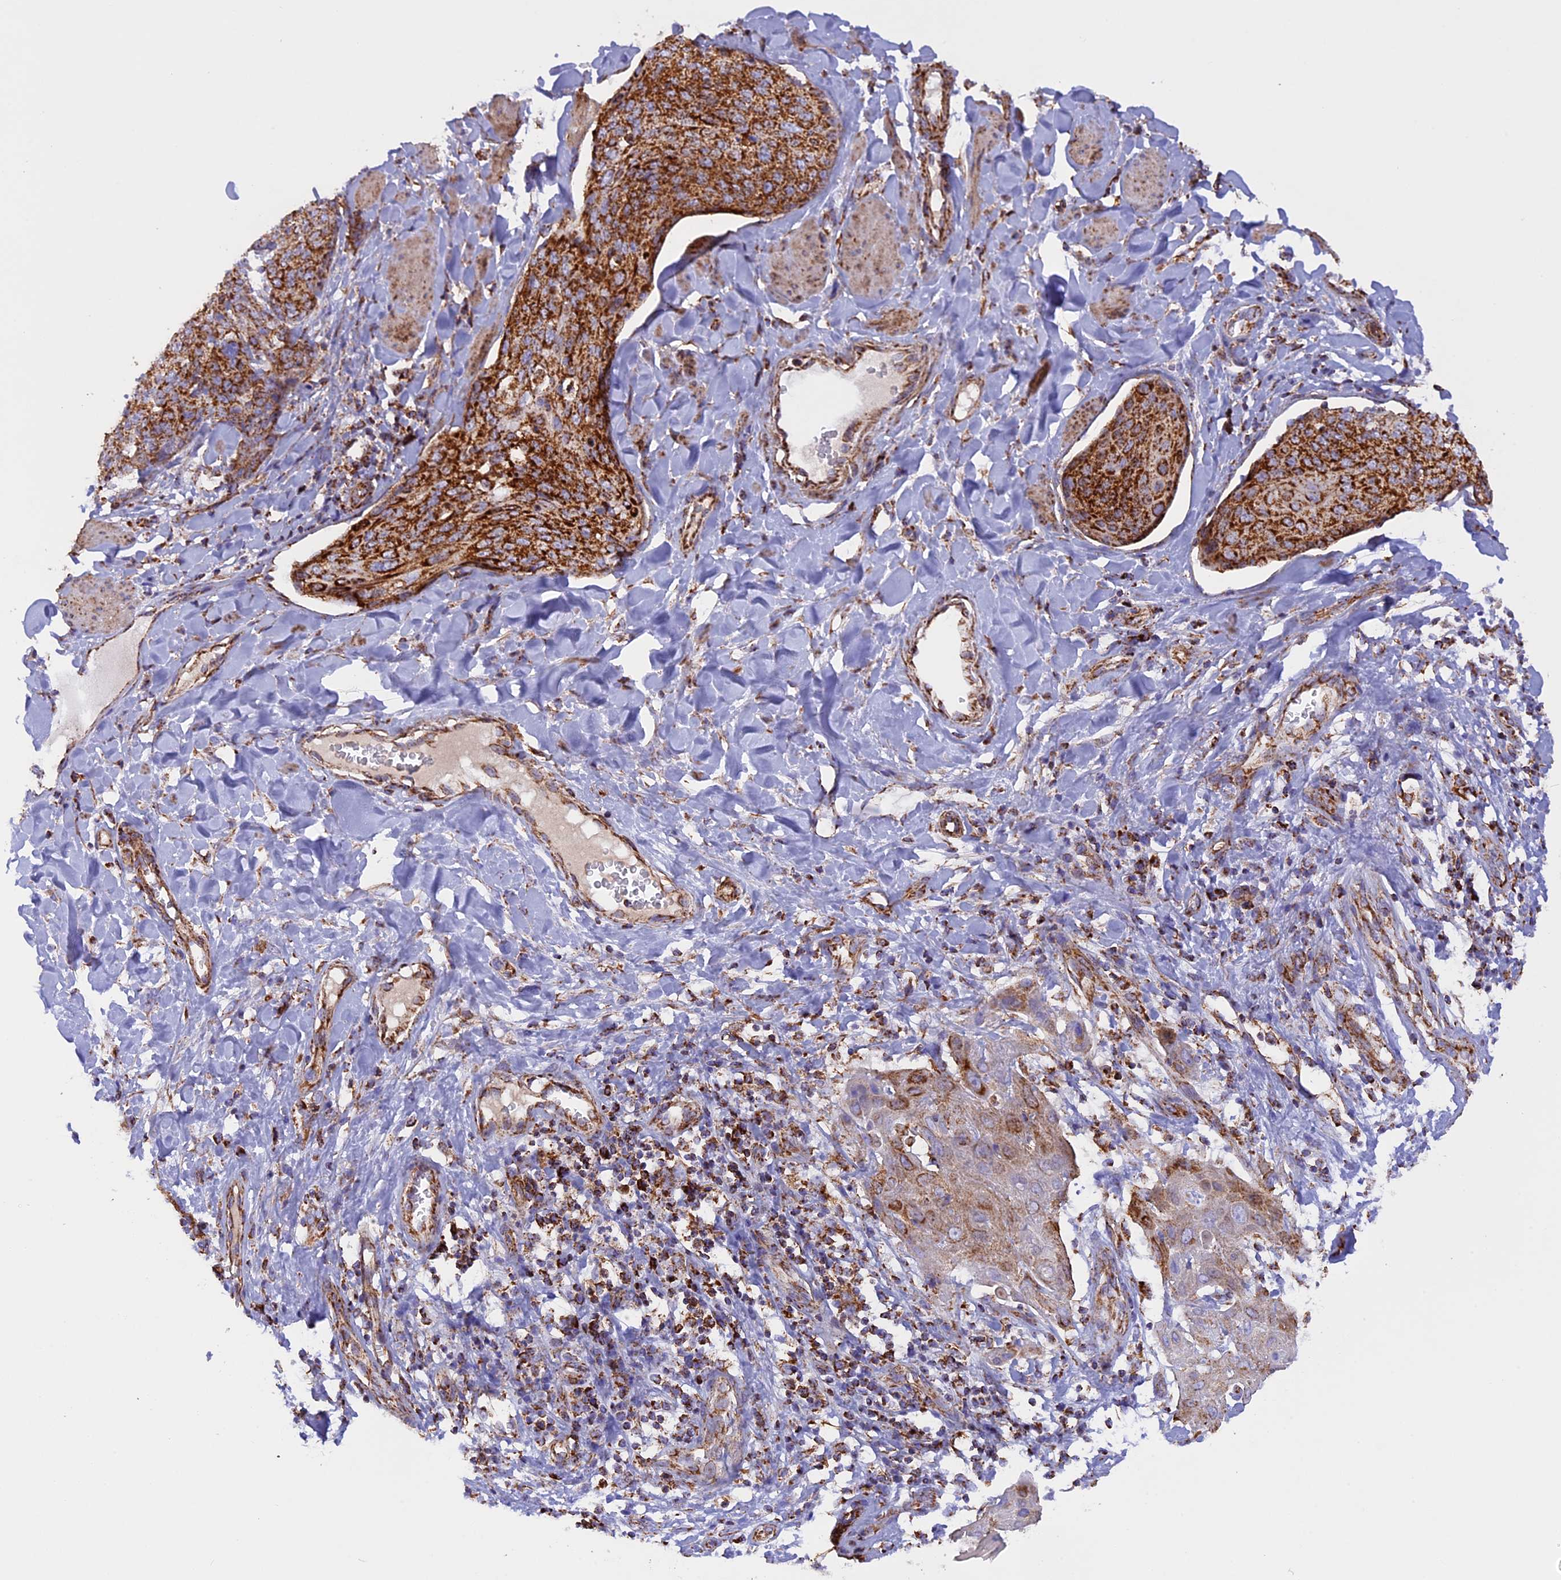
{"staining": {"intensity": "strong", "quantity": ">75%", "location": "cytoplasmic/membranous"}, "tissue": "skin cancer", "cell_type": "Tumor cells", "image_type": "cancer", "snomed": [{"axis": "morphology", "description": "Squamous cell carcinoma, NOS"}, {"axis": "topography", "description": "Skin"}, {"axis": "topography", "description": "Vulva"}], "caption": "Skin cancer (squamous cell carcinoma) stained for a protein (brown) exhibits strong cytoplasmic/membranous positive positivity in approximately >75% of tumor cells.", "gene": "UQCRB", "patient": {"sex": "female", "age": 85}}